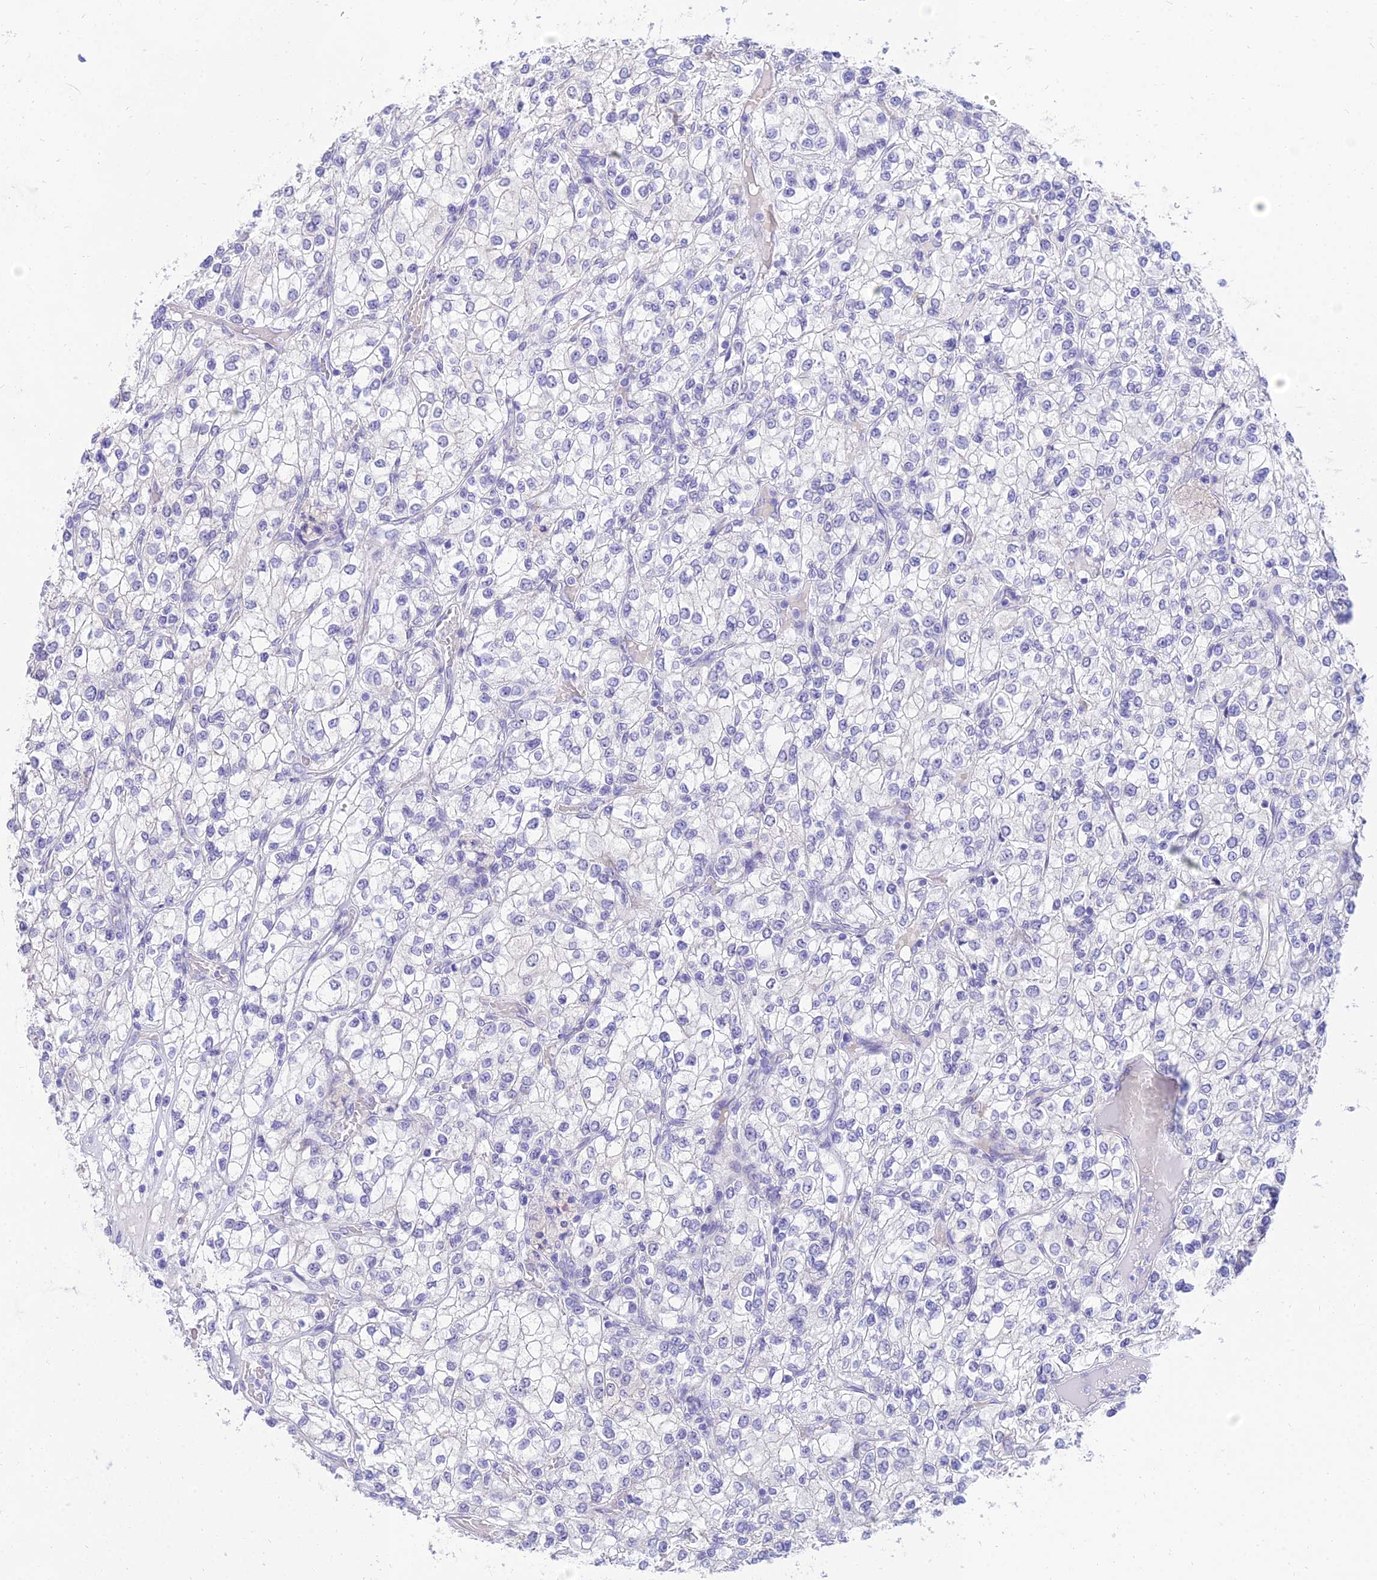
{"staining": {"intensity": "negative", "quantity": "none", "location": "none"}, "tissue": "renal cancer", "cell_type": "Tumor cells", "image_type": "cancer", "snomed": [{"axis": "morphology", "description": "Adenocarcinoma, NOS"}, {"axis": "topography", "description": "Kidney"}], "caption": "IHC of renal adenocarcinoma demonstrates no expression in tumor cells. (Brightfield microscopy of DAB (3,3'-diaminobenzidine) IHC at high magnification).", "gene": "TAC3", "patient": {"sex": "male", "age": 80}}